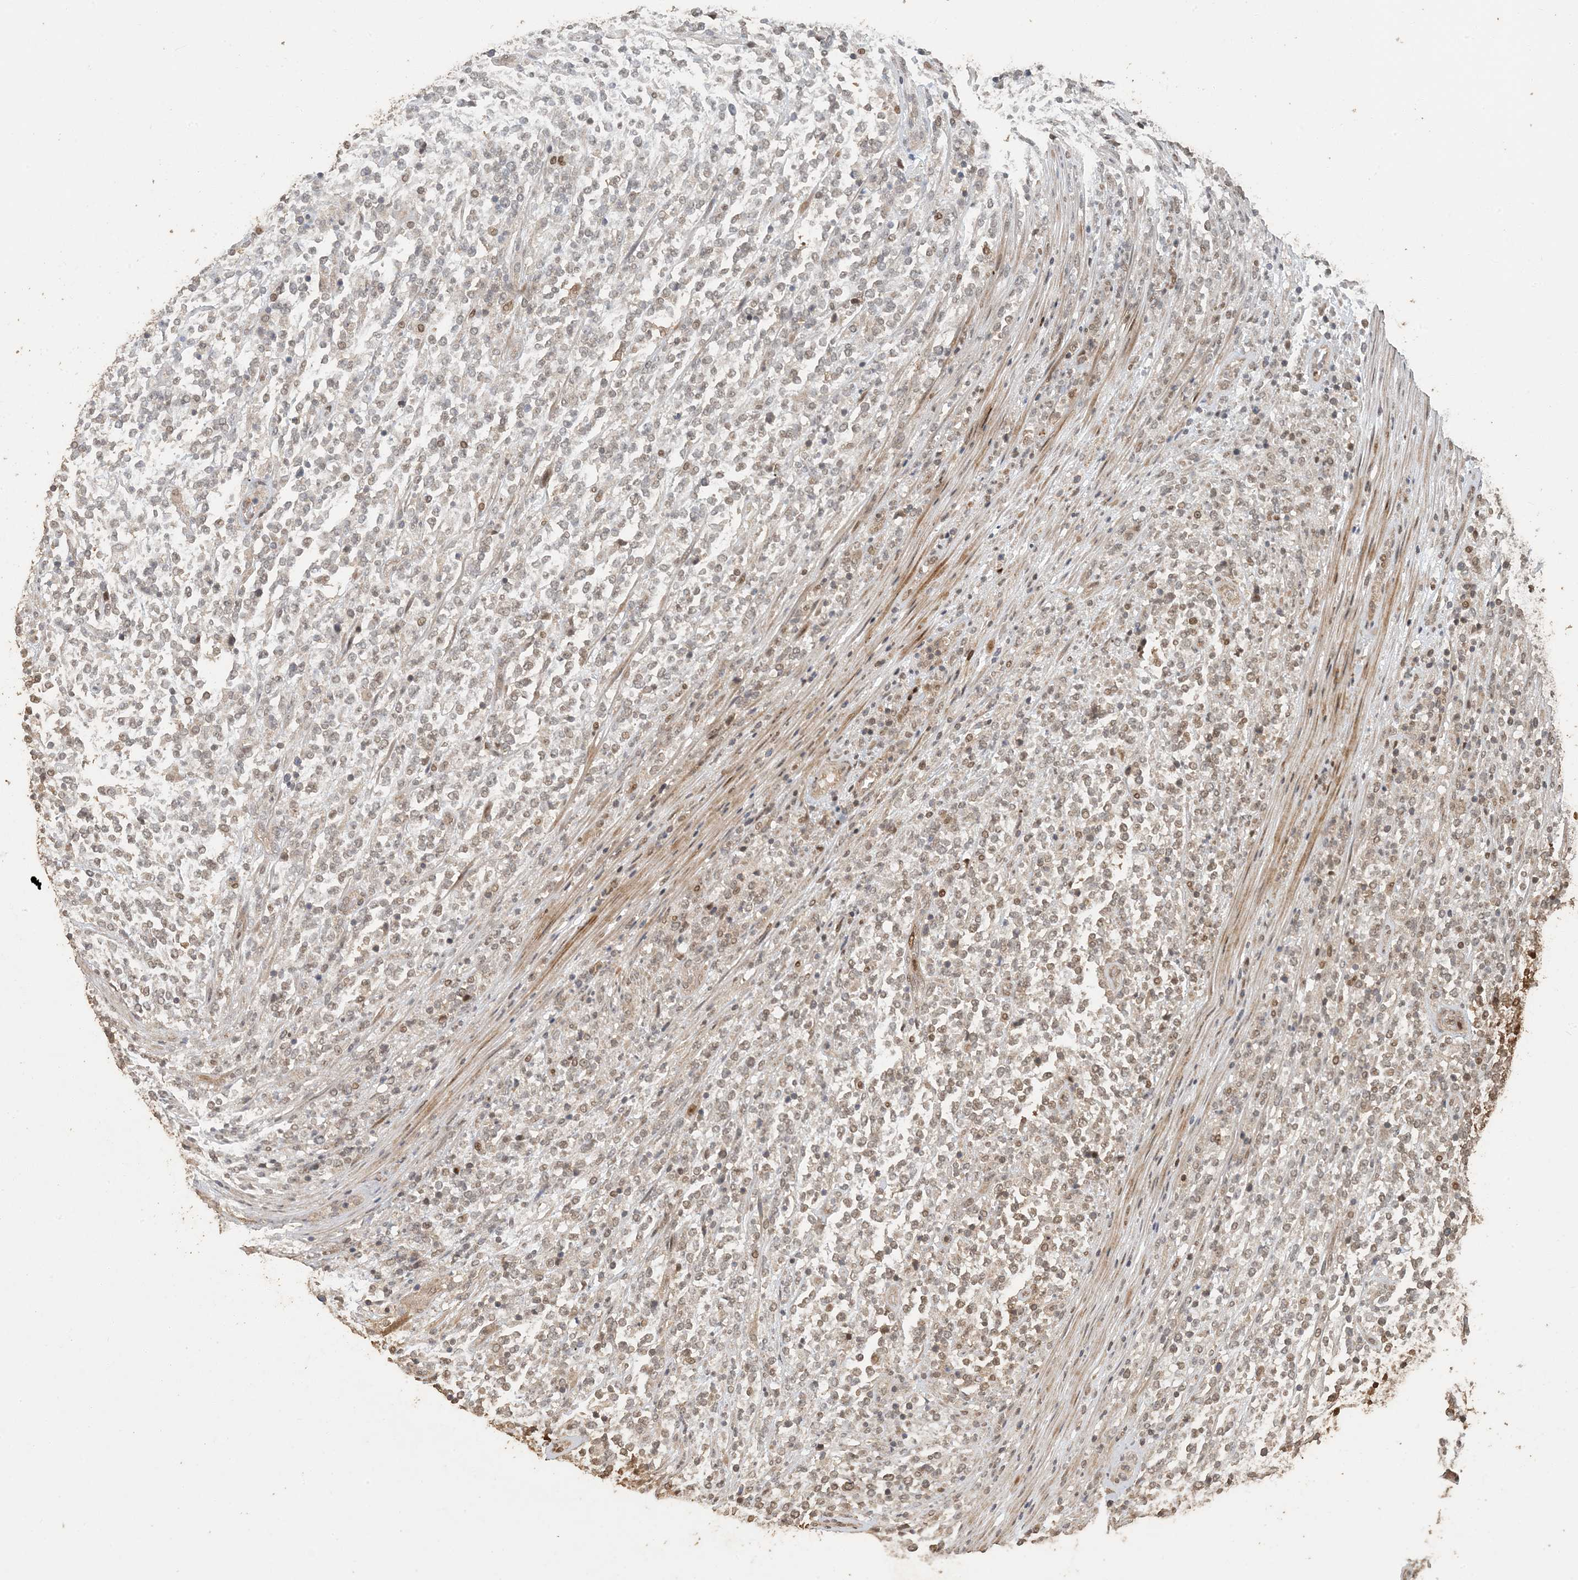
{"staining": {"intensity": "weak", "quantity": "25%-75%", "location": "nuclear"}, "tissue": "lymphoma", "cell_type": "Tumor cells", "image_type": "cancer", "snomed": [{"axis": "morphology", "description": "Malignant lymphoma, non-Hodgkin's type, High grade"}, {"axis": "topography", "description": "Soft tissue"}], "caption": "This is an image of immunohistochemistry staining of malignant lymphoma, non-Hodgkin's type (high-grade), which shows weak positivity in the nuclear of tumor cells.", "gene": "ATP13A2", "patient": {"sex": "male", "age": 18}}